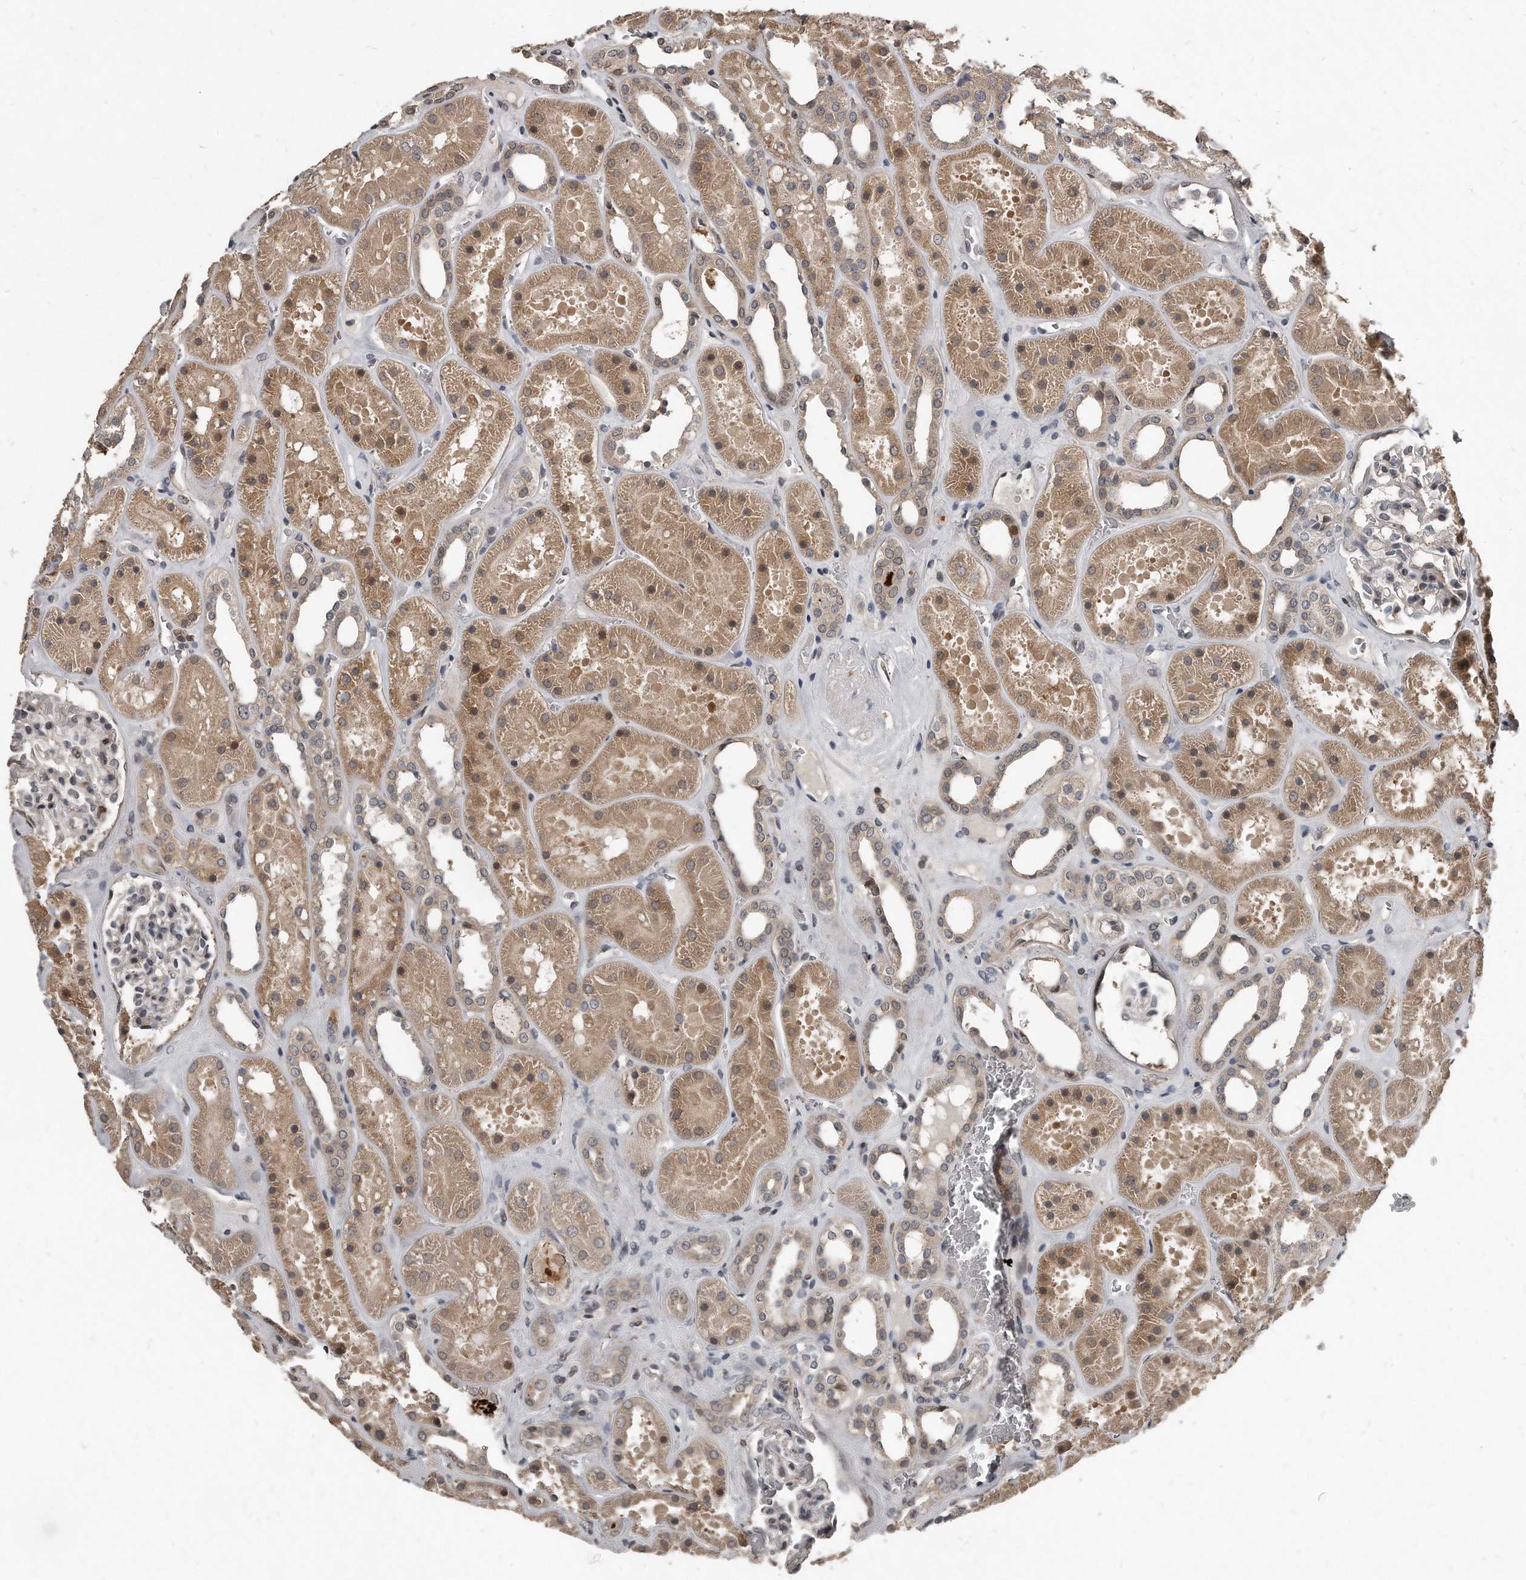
{"staining": {"intensity": "negative", "quantity": "none", "location": "none"}, "tissue": "kidney", "cell_type": "Cells in glomeruli", "image_type": "normal", "snomed": [{"axis": "morphology", "description": "Normal tissue, NOS"}, {"axis": "topography", "description": "Kidney"}], "caption": "Protein analysis of unremarkable kidney reveals no significant positivity in cells in glomeruli.", "gene": "GCH1", "patient": {"sex": "female", "age": 41}}